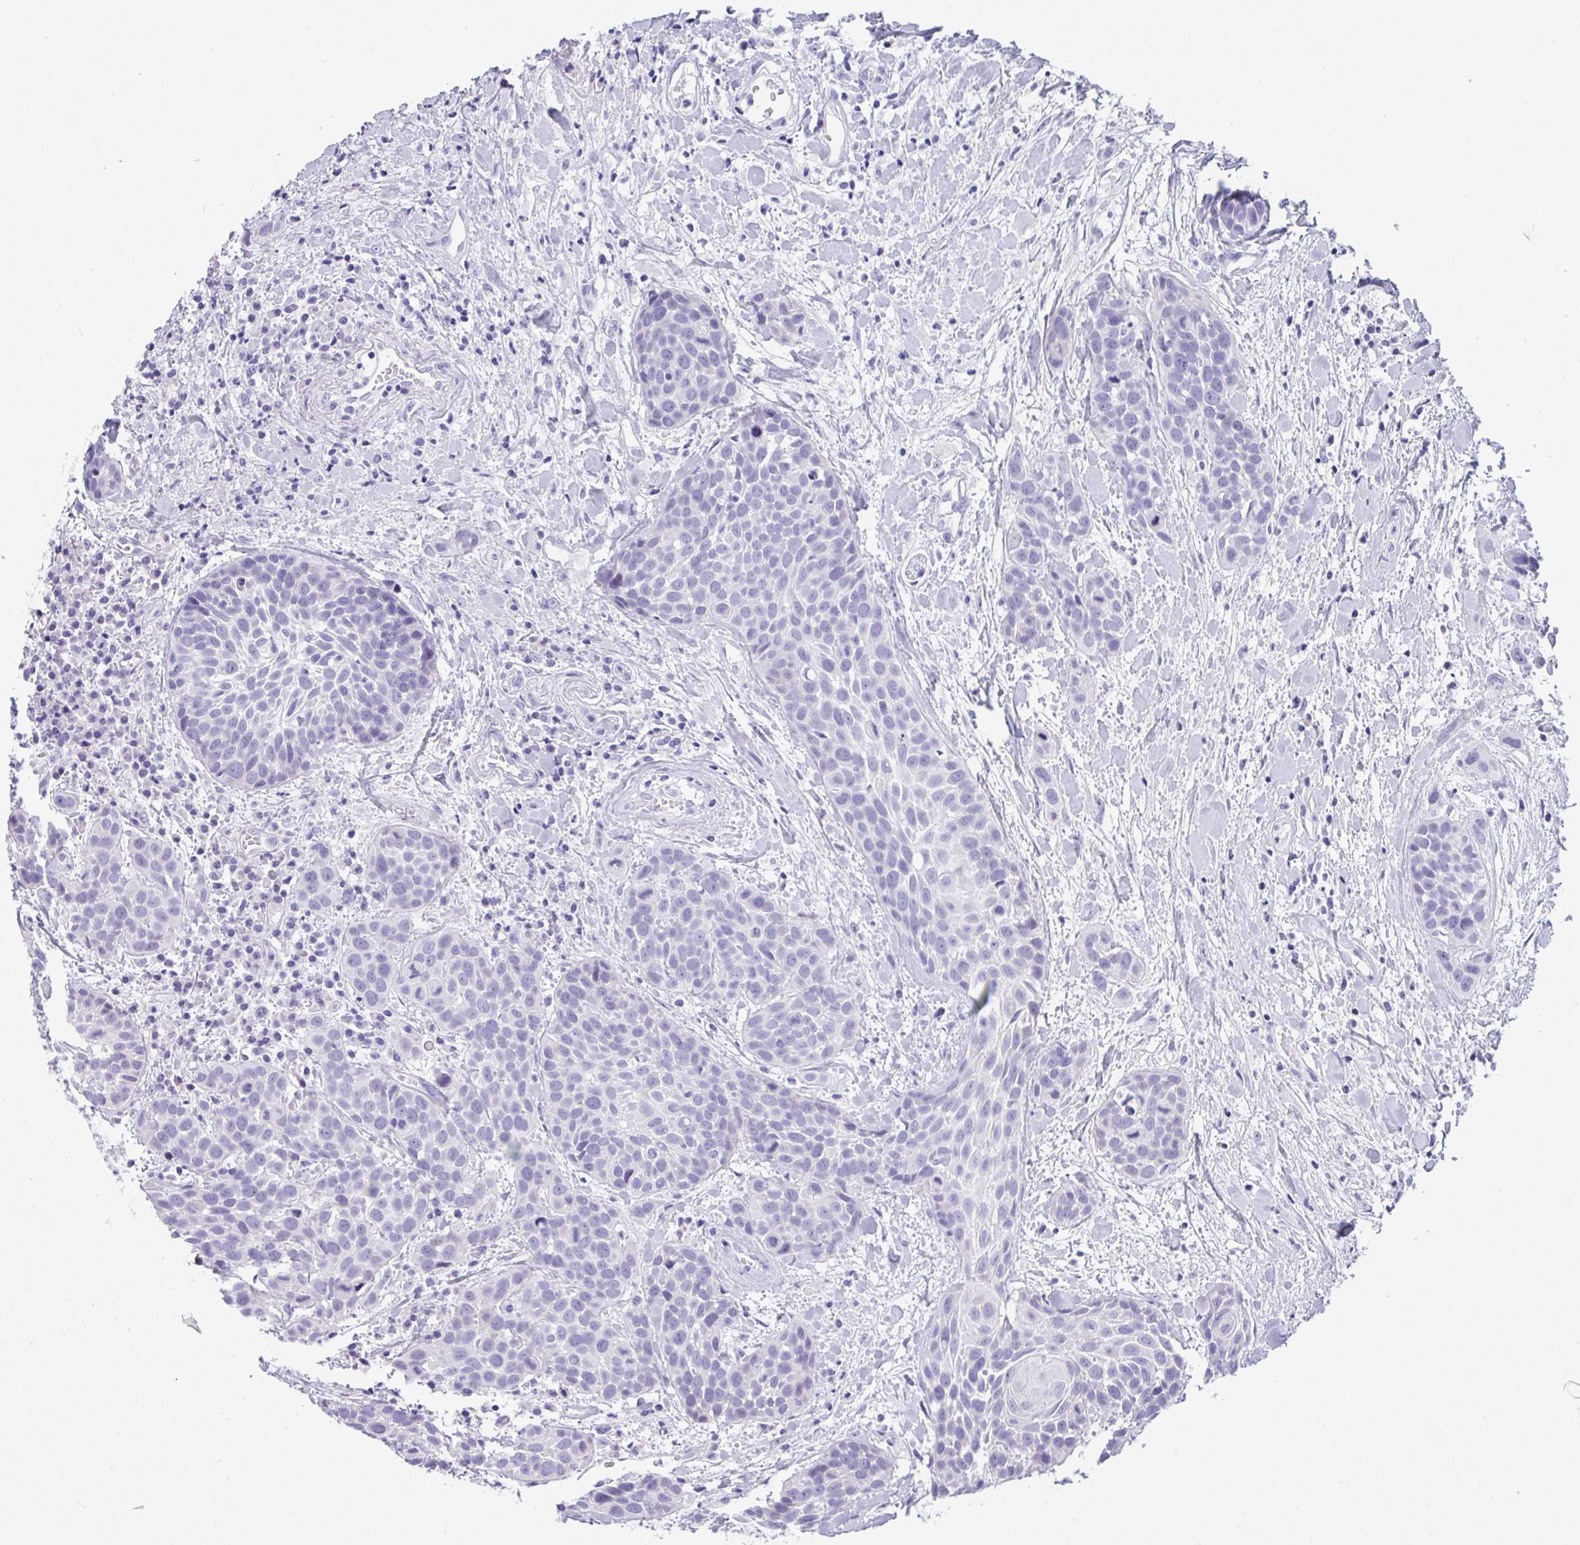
{"staining": {"intensity": "negative", "quantity": "none", "location": "none"}, "tissue": "head and neck cancer", "cell_type": "Tumor cells", "image_type": "cancer", "snomed": [{"axis": "morphology", "description": "Squamous cell carcinoma, NOS"}, {"axis": "topography", "description": "Head-Neck"}], "caption": "DAB immunohistochemical staining of head and neck cancer (squamous cell carcinoma) shows no significant expression in tumor cells.", "gene": "YBX2", "patient": {"sex": "female", "age": 50}}